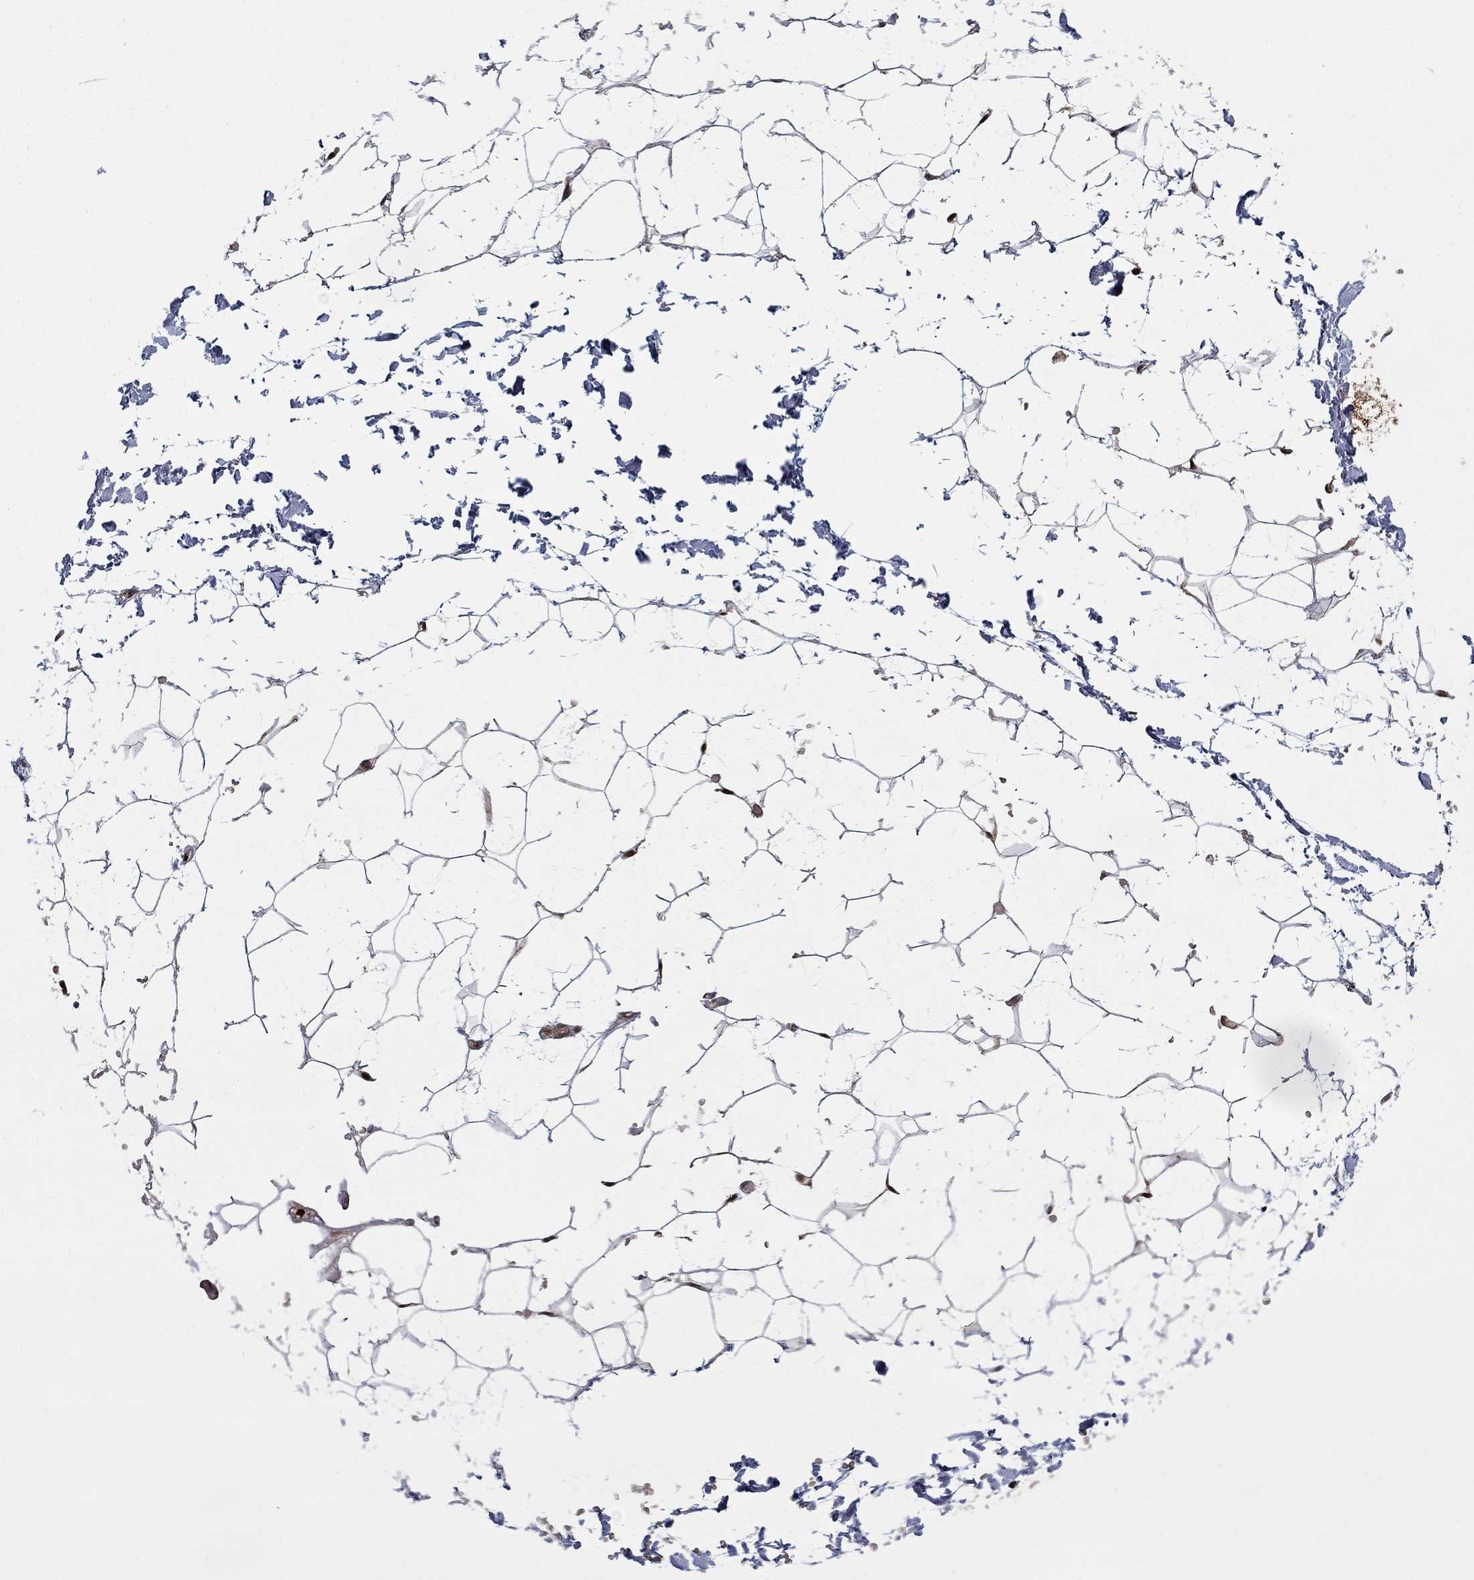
{"staining": {"intensity": "negative", "quantity": "none", "location": "none"}, "tissue": "adipose tissue", "cell_type": "Adipocytes", "image_type": "normal", "snomed": [{"axis": "morphology", "description": "Normal tissue, NOS"}, {"axis": "topography", "description": "Skin"}, {"axis": "topography", "description": "Peripheral nerve tissue"}], "caption": "A micrograph of adipose tissue stained for a protein shows no brown staining in adipocytes. (DAB immunohistochemistry visualized using brightfield microscopy, high magnification).", "gene": "LPCAT4", "patient": {"sex": "female", "age": 56}}